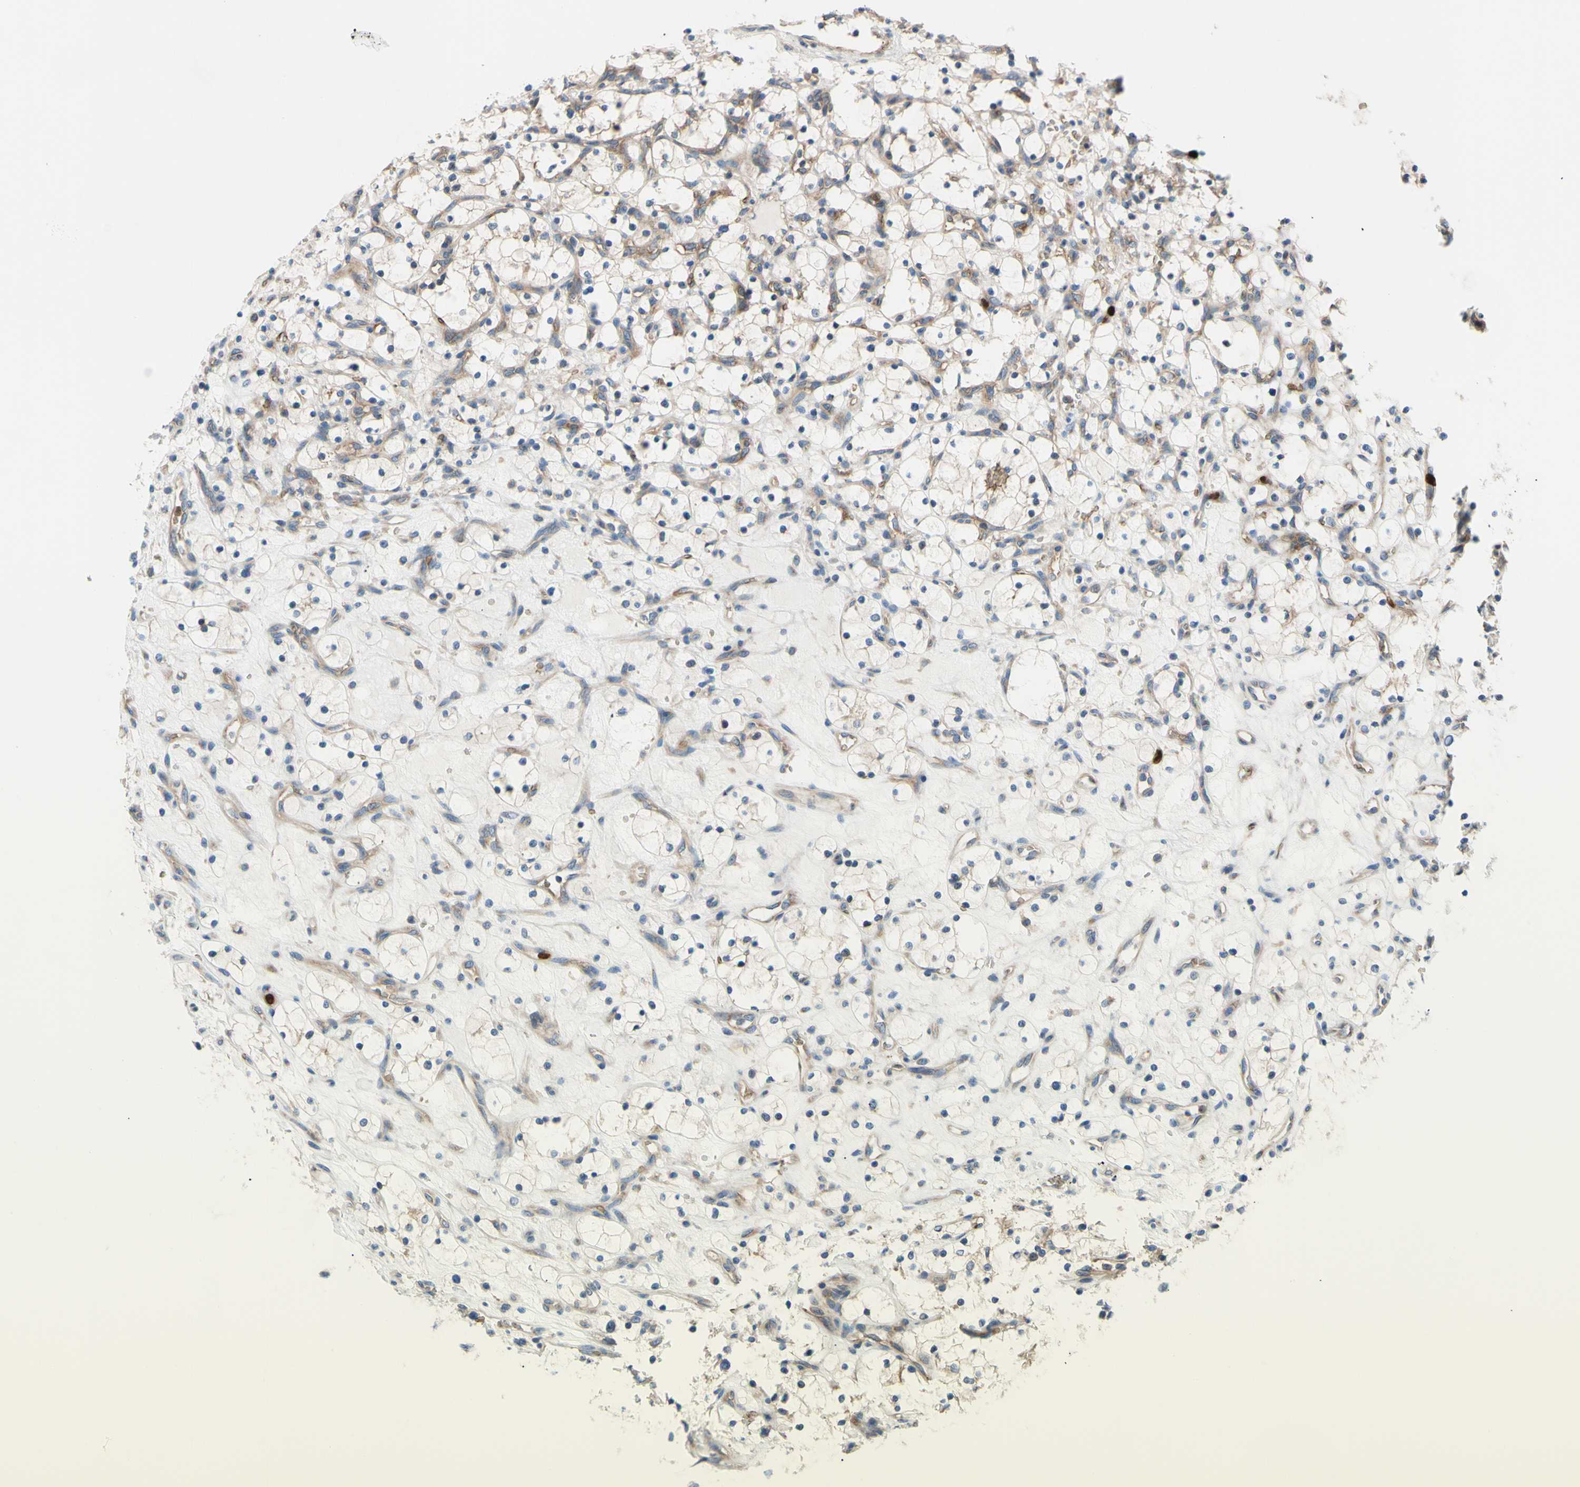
{"staining": {"intensity": "negative", "quantity": "none", "location": "none"}, "tissue": "renal cancer", "cell_type": "Tumor cells", "image_type": "cancer", "snomed": [{"axis": "morphology", "description": "Adenocarcinoma, NOS"}, {"axis": "topography", "description": "Kidney"}], "caption": "Immunohistochemistry (IHC) photomicrograph of neoplastic tissue: human adenocarcinoma (renal) stained with DAB (3,3'-diaminobenzidine) displays no significant protein expression in tumor cells.", "gene": "USP9X", "patient": {"sex": "female", "age": 69}}